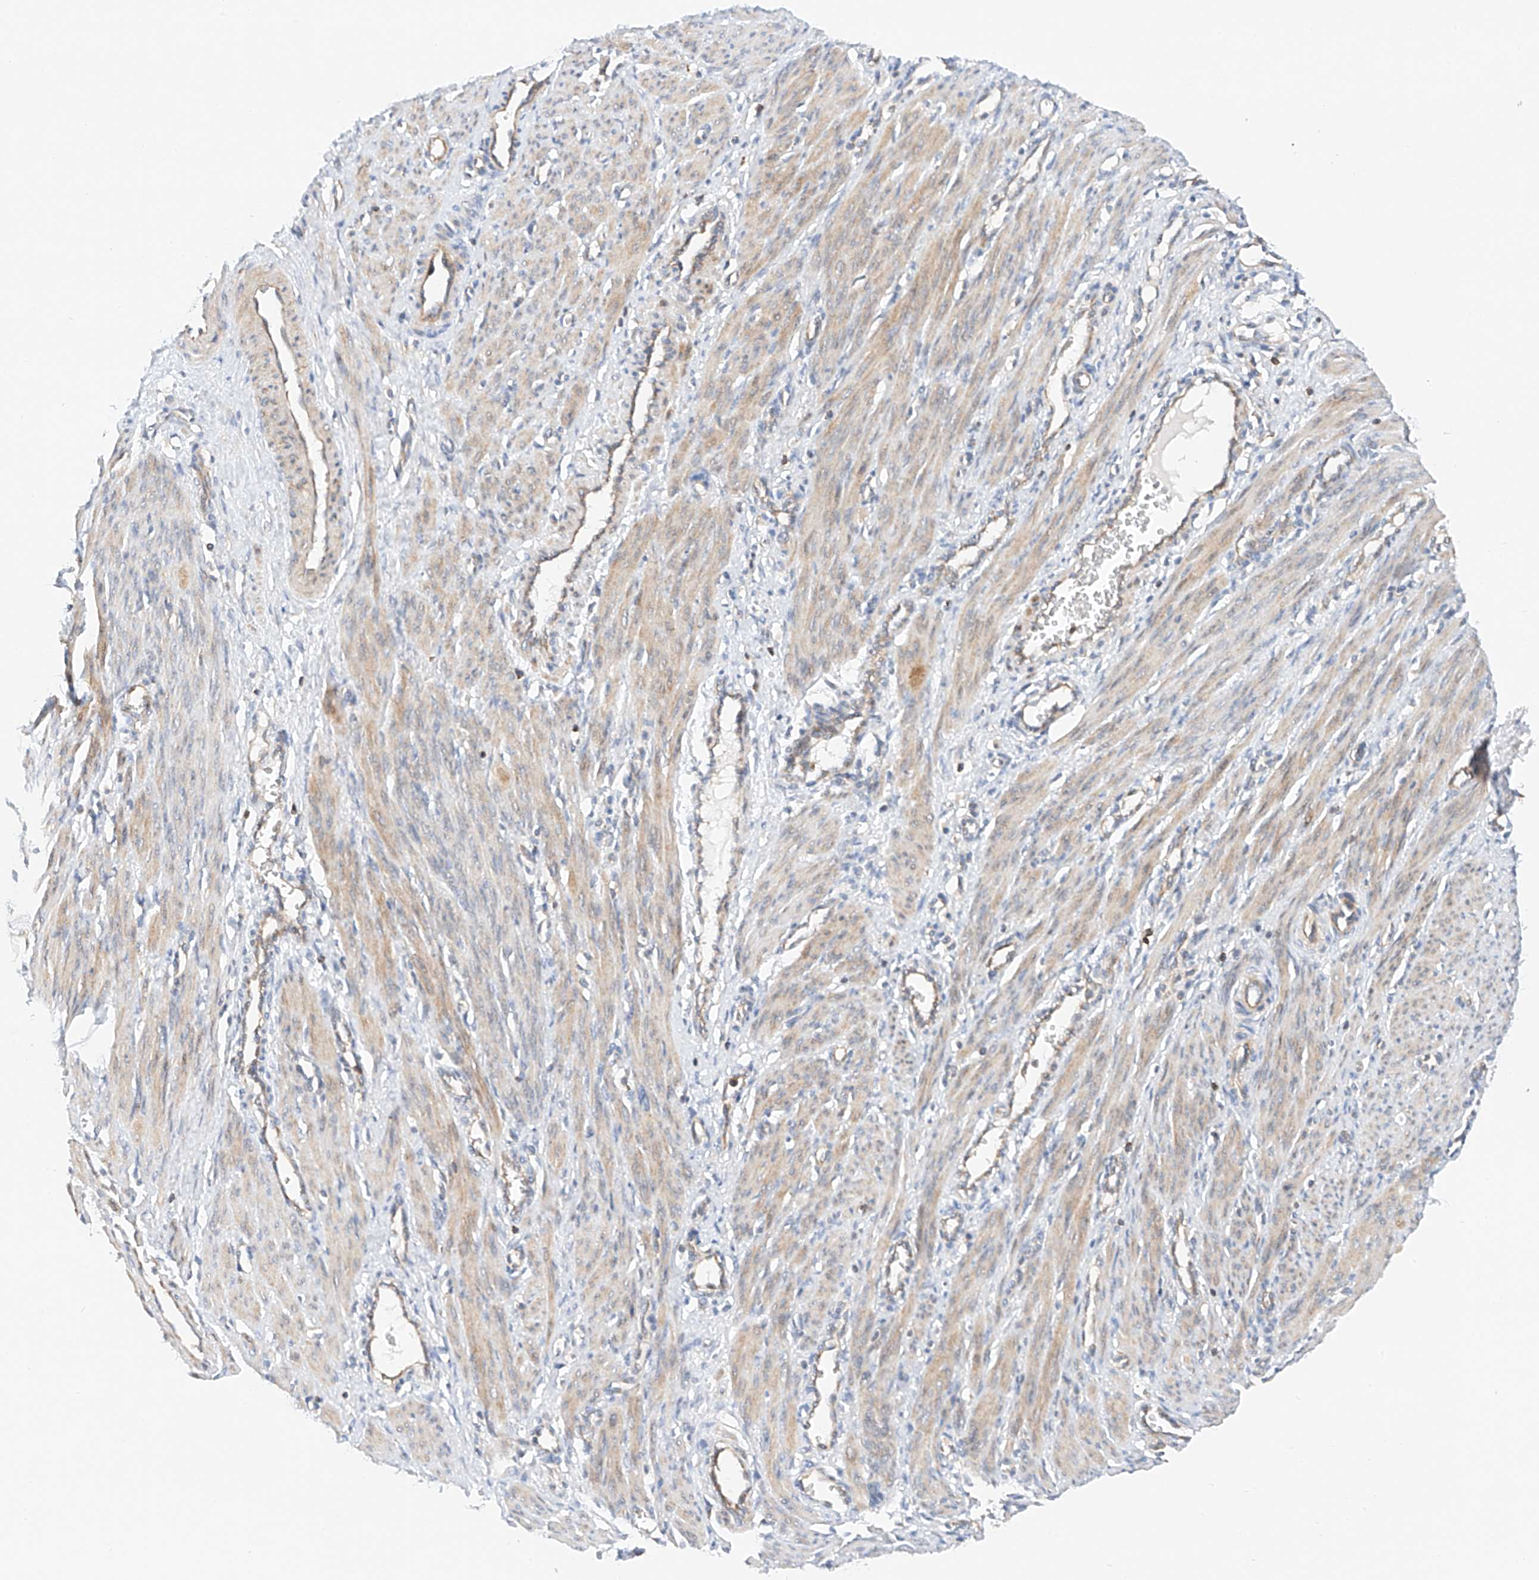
{"staining": {"intensity": "weak", "quantity": ">75%", "location": "cytoplasmic/membranous"}, "tissue": "smooth muscle", "cell_type": "Smooth muscle cells", "image_type": "normal", "snomed": [{"axis": "morphology", "description": "Normal tissue, NOS"}, {"axis": "topography", "description": "Endometrium"}], "caption": "Unremarkable smooth muscle displays weak cytoplasmic/membranous positivity in about >75% of smooth muscle cells.", "gene": "MFN2", "patient": {"sex": "female", "age": 33}}